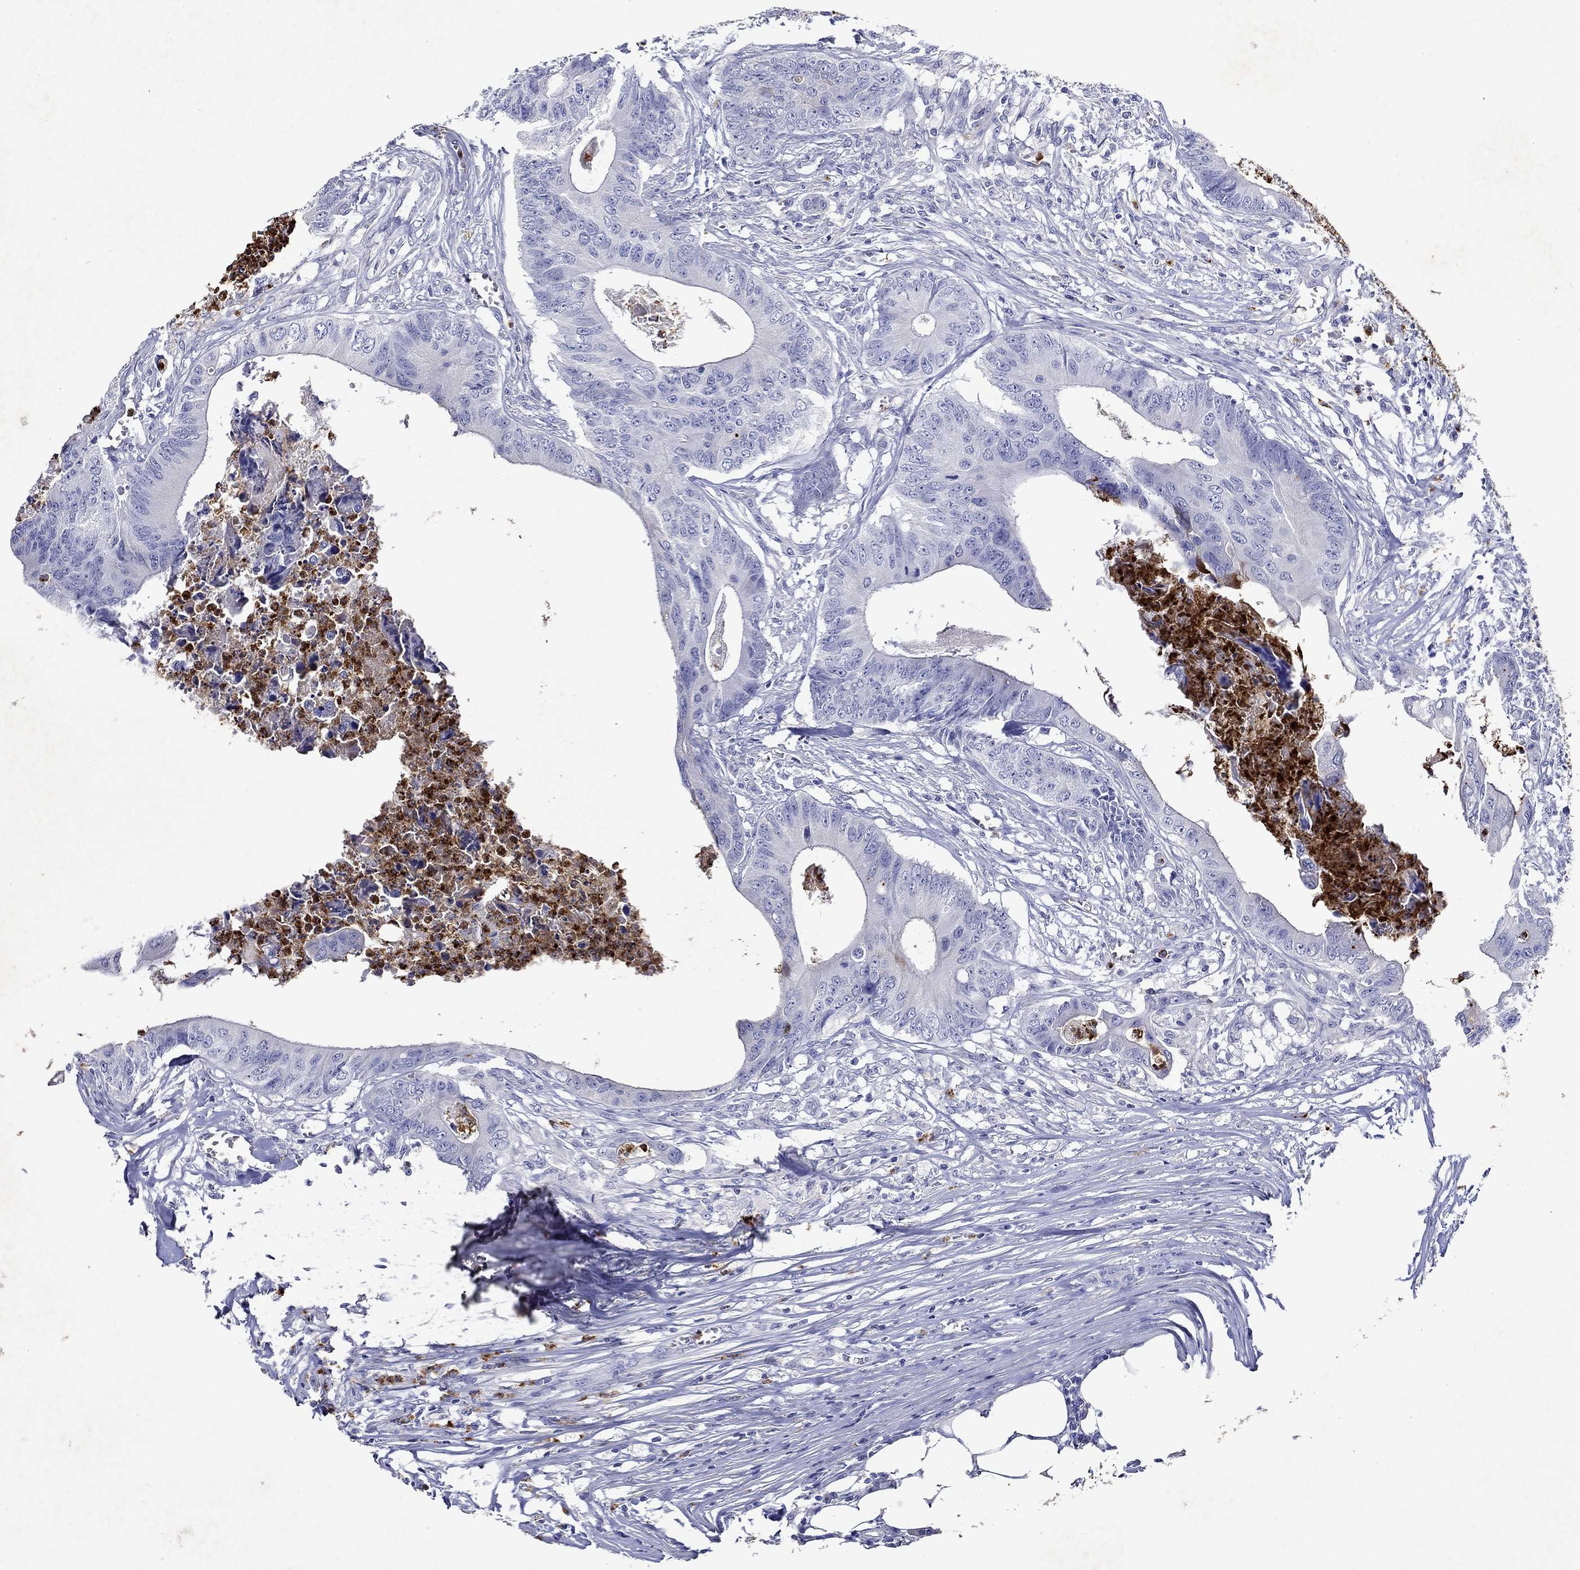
{"staining": {"intensity": "negative", "quantity": "none", "location": "none"}, "tissue": "colorectal cancer", "cell_type": "Tumor cells", "image_type": "cancer", "snomed": [{"axis": "morphology", "description": "Adenocarcinoma, NOS"}, {"axis": "topography", "description": "Colon"}], "caption": "Immunohistochemistry (IHC) of colorectal cancer reveals no staining in tumor cells. (Stains: DAB IHC with hematoxylin counter stain, Microscopy: brightfield microscopy at high magnification).", "gene": "EPX", "patient": {"sex": "male", "age": 84}}